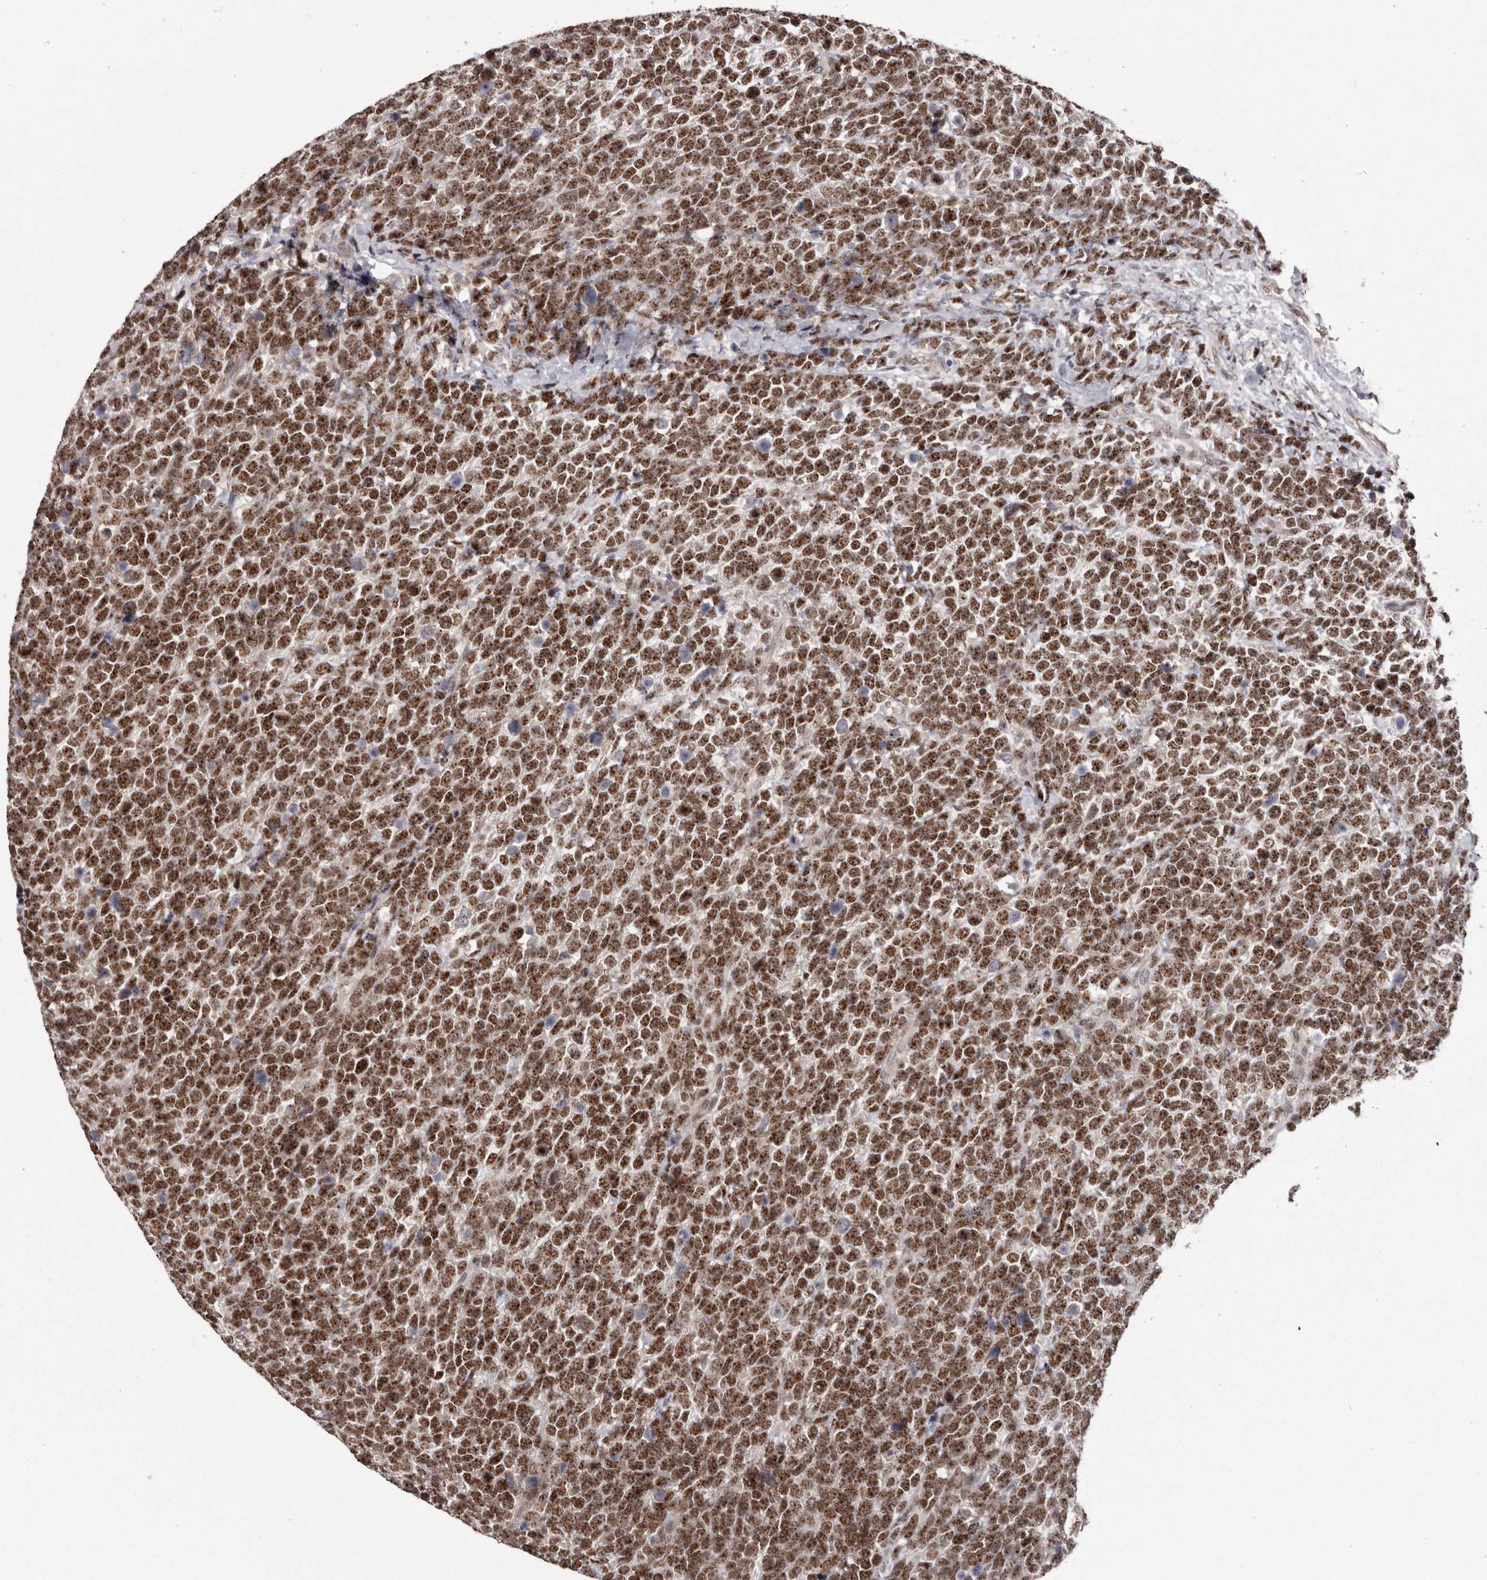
{"staining": {"intensity": "strong", "quantity": ">75%", "location": "nuclear"}, "tissue": "urothelial cancer", "cell_type": "Tumor cells", "image_type": "cancer", "snomed": [{"axis": "morphology", "description": "Urothelial carcinoma, High grade"}, {"axis": "topography", "description": "Urinary bladder"}], "caption": "A brown stain labels strong nuclear expression of a protein in urothelial cancer tumor cells. (DAB IHC with brightfield microscopy, high magnification).", "gene": "RNF2", "patient": {"sex": "female", "age": 82}}